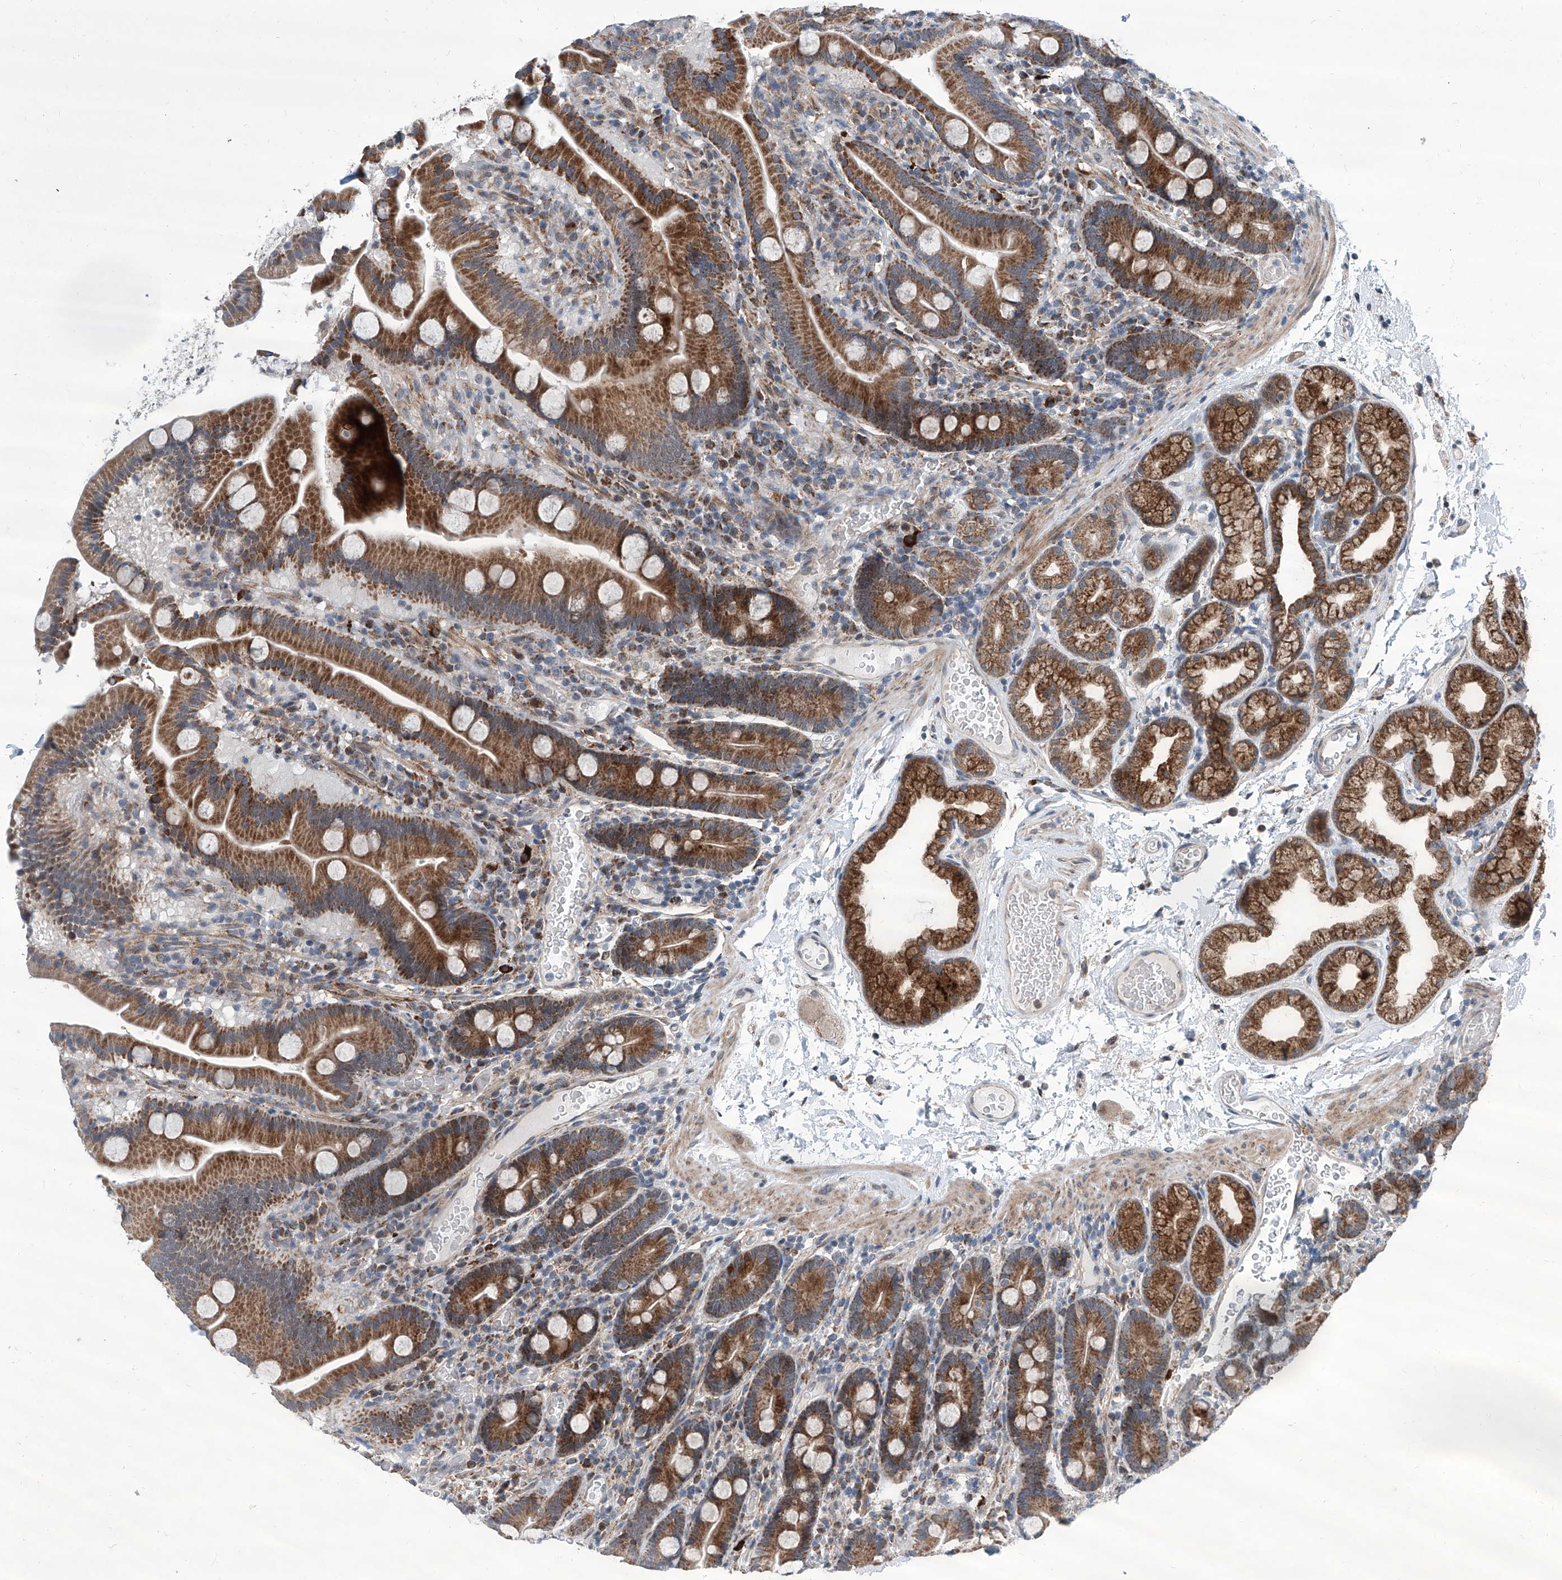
{"staining": {"intensity": "strong", "quantity": ">75%", "location": "cytoplasmic/membranous"}, "tissue": "duodenum", "cell_type": "Glandular cells", "image_type": "normal", "snomed": [{"axis": "morphology", "description": "Normal tissue, NOS"}, {"axis": "topography", "description": "Duodenum"}], "caption": "The photomicrograph displays staining of benign duodenum, revealing strong cytoplasmic/membranous protein staining (brown color) within glandular cells. The protein is stained brown, and the nuclei are stained in blue (DAB (3,3'-diaminobenzidine) IHC with brightfield microscopy, high magnification).", "gene": "USP48", "patient": {"sex": "male", "age": 55}}